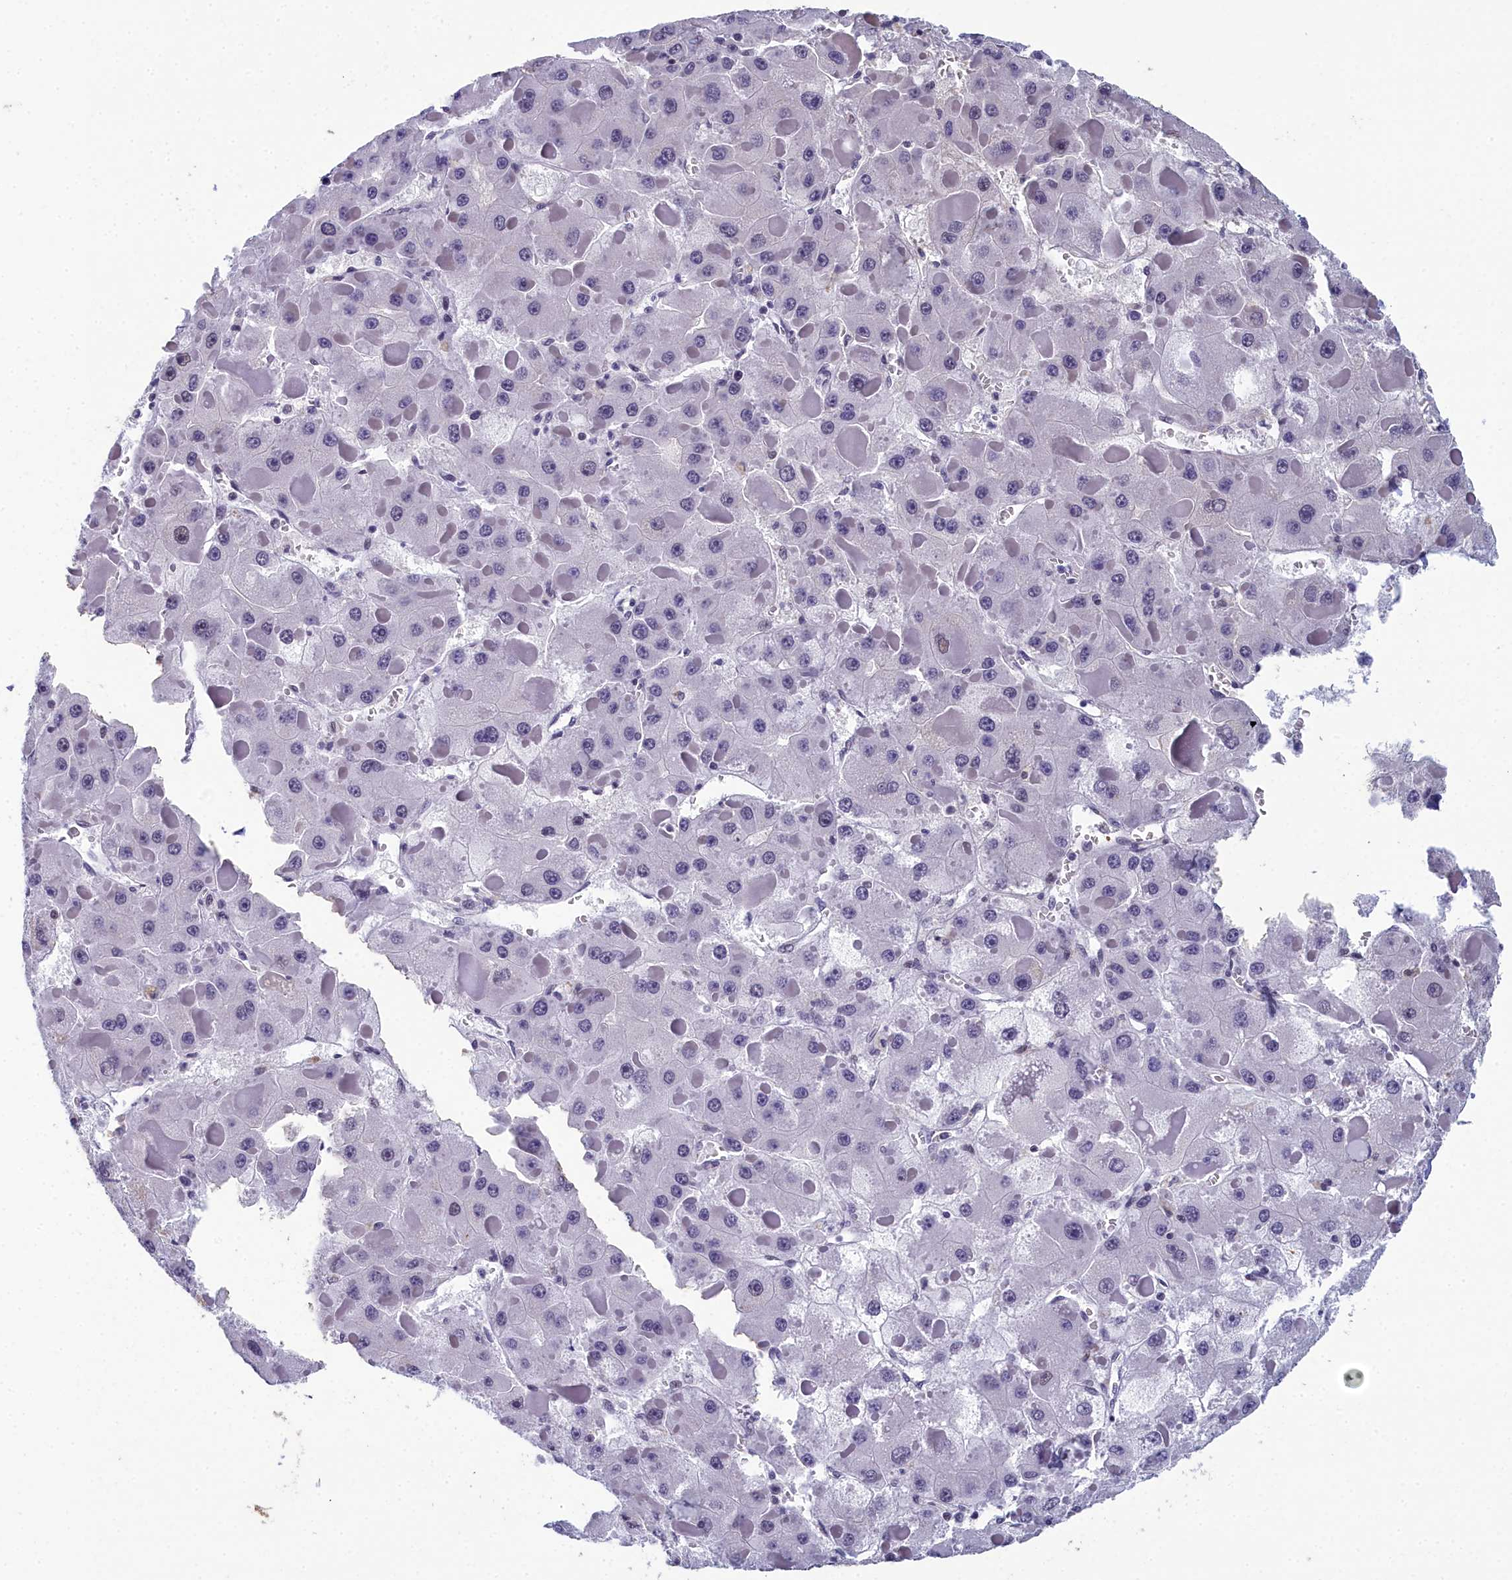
{"staining": {"intensity": "moderate", "quantity": "<25%", "location": "nuclear"}, "tissue": "liver cancer", "cell_type": "Tumor cells", "image_type": "cancer", "snomed": [{"axis": "morphology", "description": "Carcinoma, Hepatocellular, NOS"}, {"axis": "topography", "description": "Liver"}], "caption": "Human liver hepatocellular carcinoma stained with a brown dye demonstrates moderate nuclear positive expression in approximately <25% of tumor cells.", "gene": "CCDC97", "patient": {"sex": "female", "age": 73}}